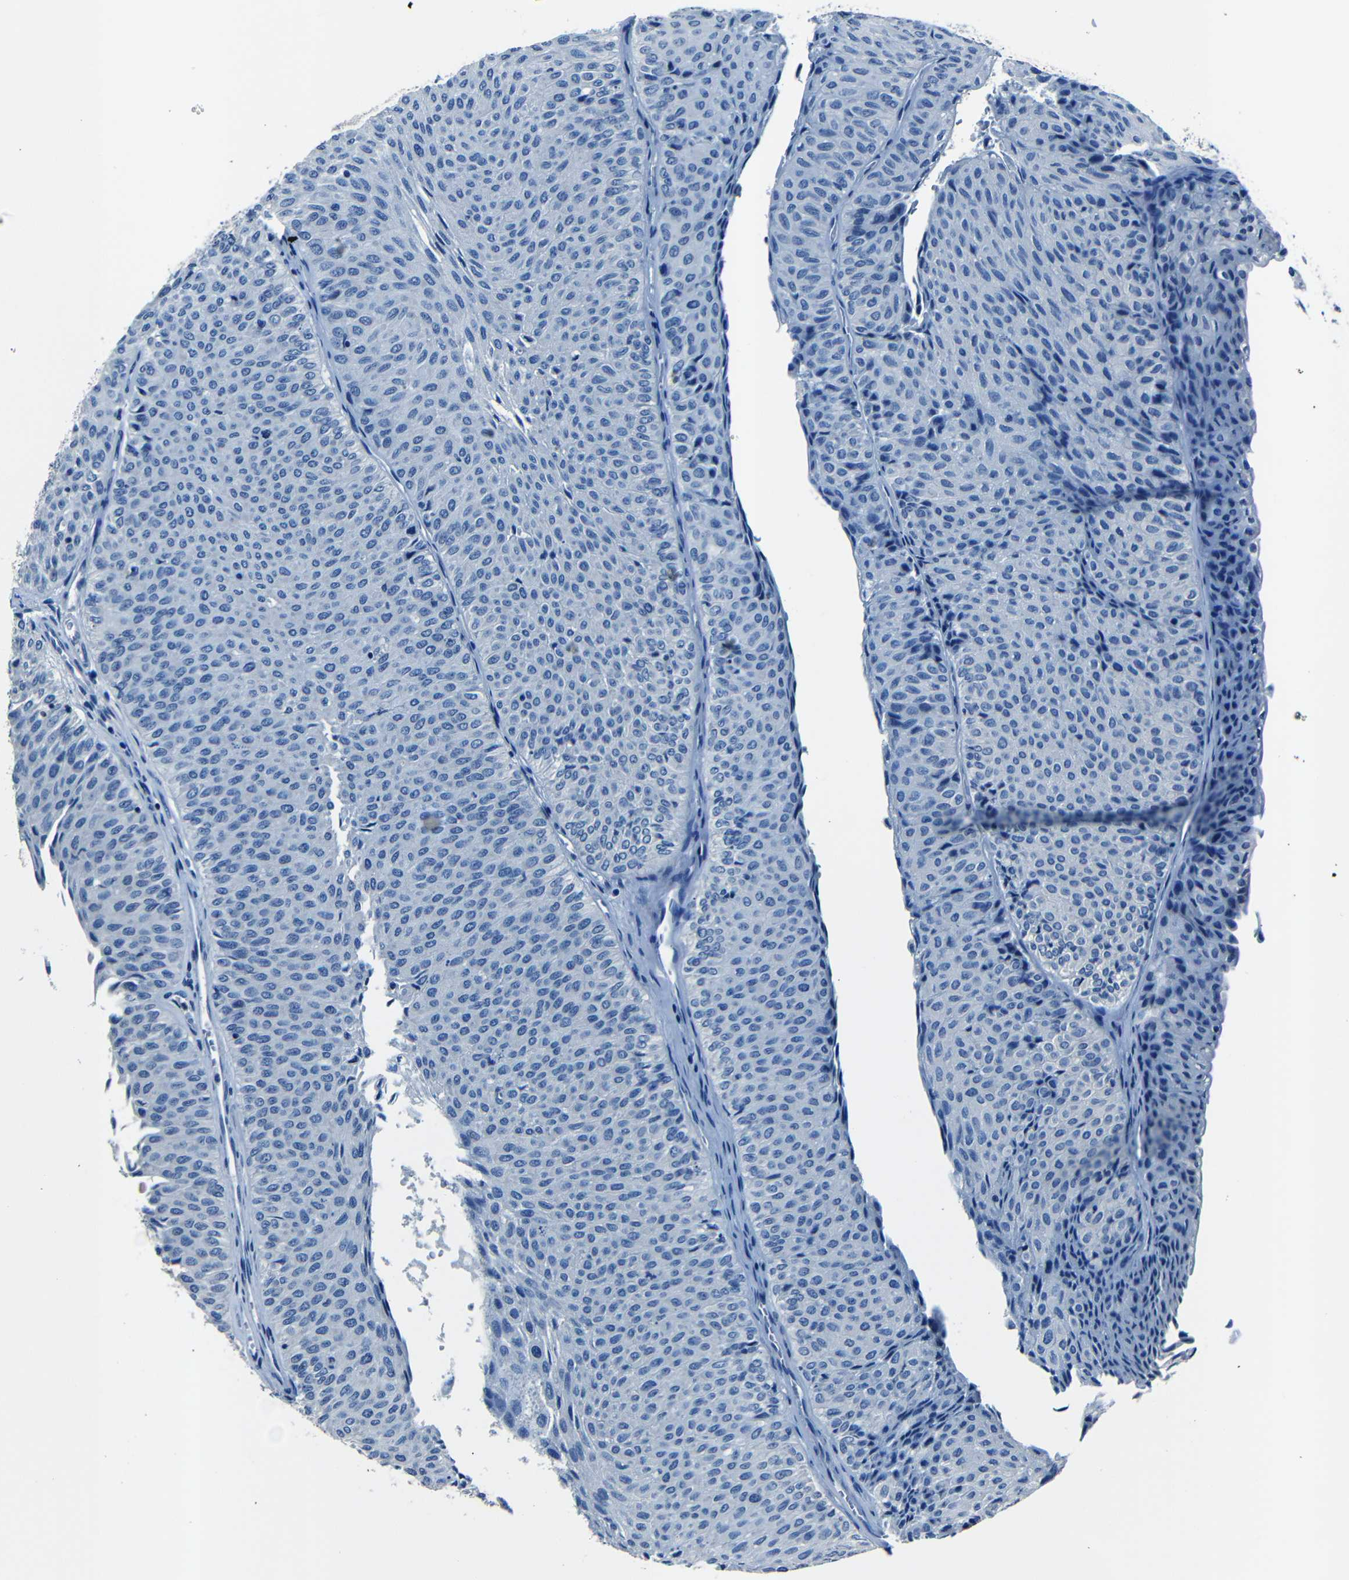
{"staining": {"intensity": "negative", "quantity": "none", "location": "none"}, "tissue": "urothelial cancer", "cell_type": "Tumor cells", "image_type": "cancer", "snomed": [{"axis": "morphology", "description": "Urothelial carcinoma, Low grade"}, {"axis": "topography", "description": "Urinary bladder"}], "caption": "Tumor cells are negative for brown protein staining in urothelial cancer. The staining is performed using DAB (3,3'-diaminobenzidine) brown chromogen with nuclei counter-stained in using hematoxylin.", "gene": "NCMAP", "patient": {"sex": "male", "age": 78}}